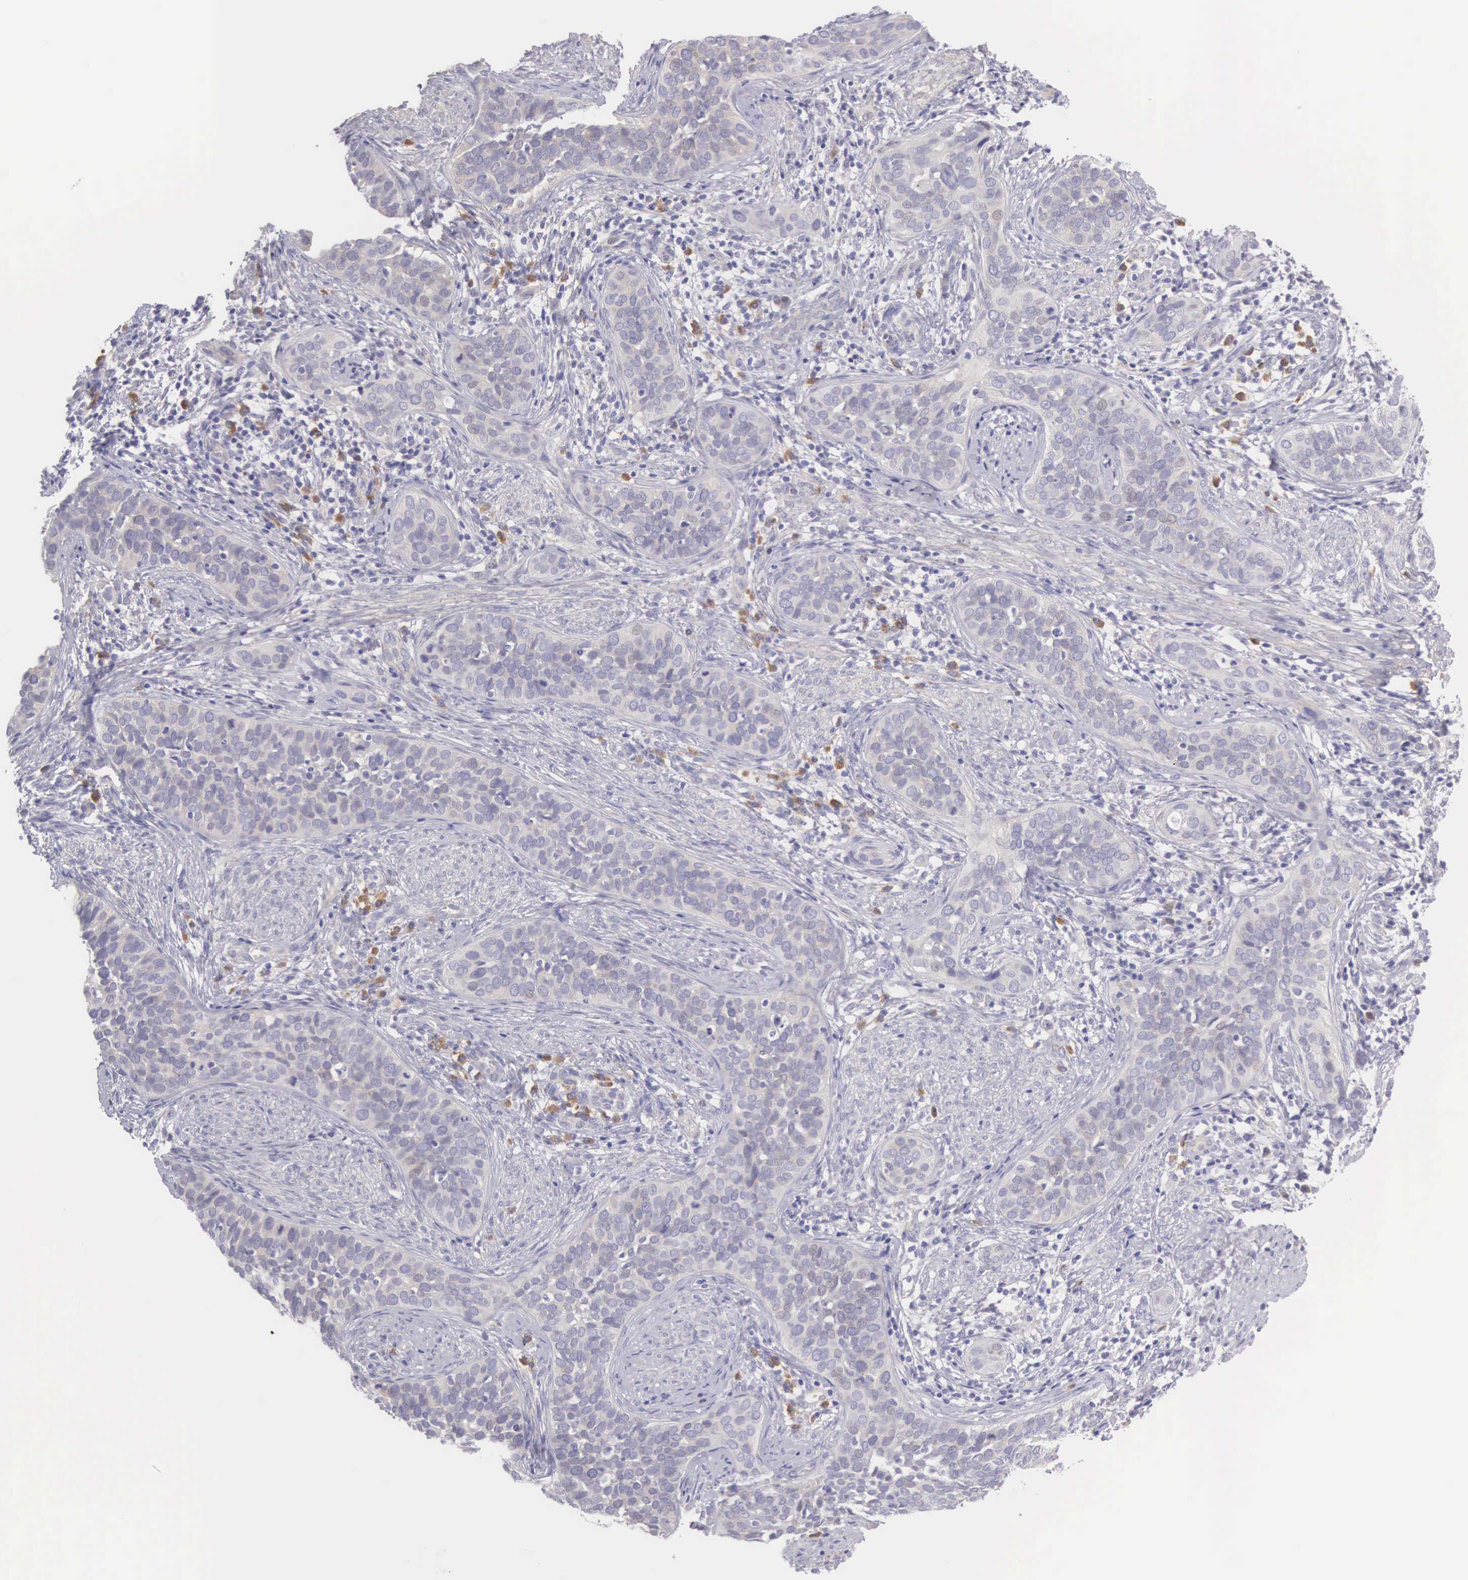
{"staining": {"intensity": "weak", "quantity": ">75%", "location": "cytoplasmic/membranous"}, "tissue": "cervical cancer", "cell_type": "Tumor cells", "image_type": "cancer", "snomed": [{"axis": "morphology", "description": "Squamous cell carcinoma, NOS"}, {"axis": "topography", "description": "Cervix"}], "caption": "Protein expression analysis of human cervical cancer (squamous cell carcinoma) reveals weak cytoplasmic/membranous positivity in approximately >75% of tumor cells.", "gene": "ARFGAP3", "patient": {"sex": "female", "age": 31}}